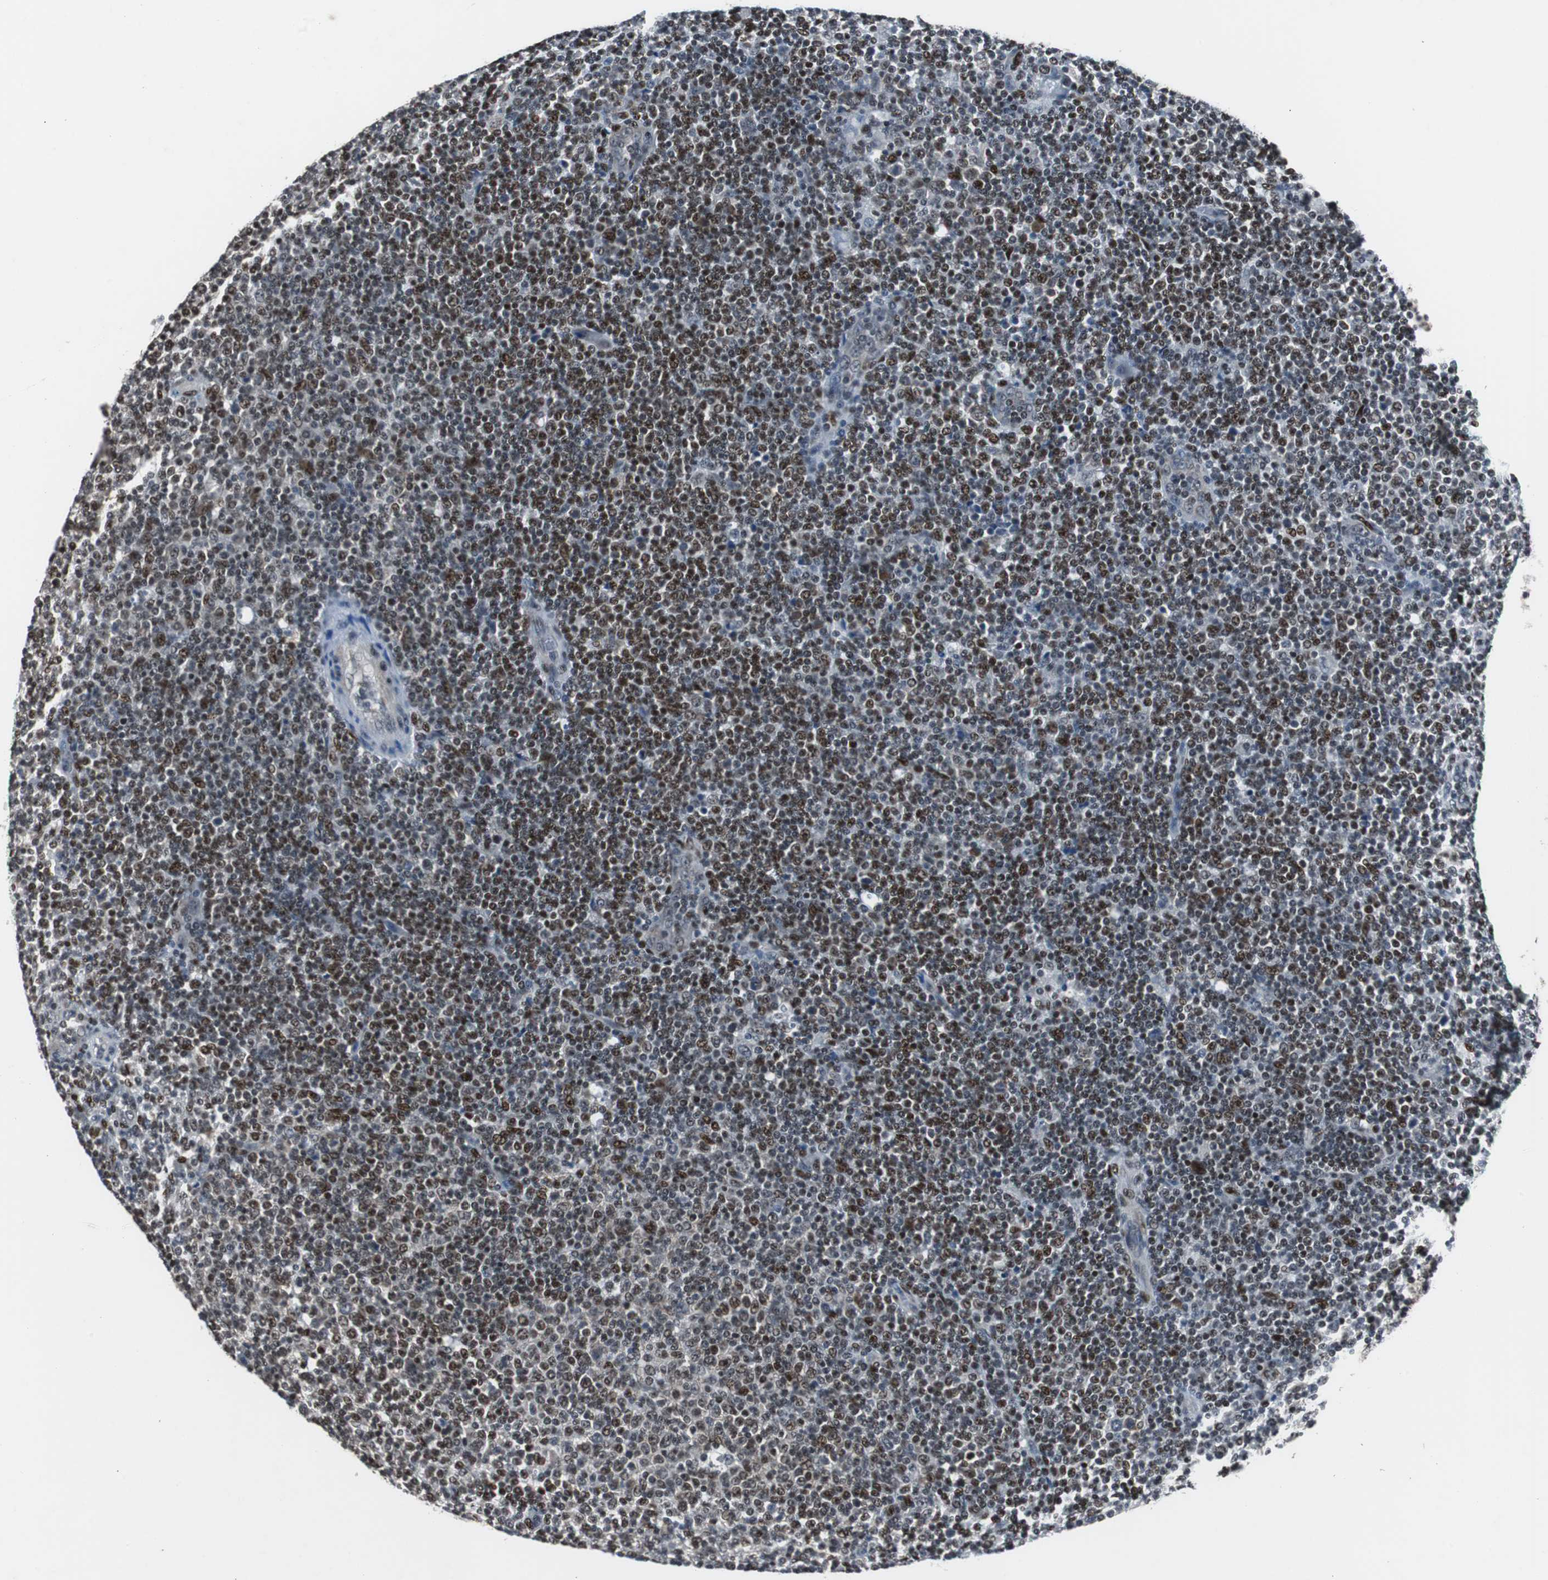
{"staining": {"intensity": "strong", "quantity": "25%-75%", "location": "nuclear"}, "tissue": "lymphoma", "cell_type": "Tumor cells", "image_type": "cancer", "snomed": [{"axis": "morphology", "description": "Malignant lymphoma, non-Hodgkin's type, Low grade"}, {"axis": "topography", "description": "Lymph node"}], "caption": "The histopathology image reveals immunohistochemical staining of malignant lymphoma, non-Hodgkin's type (low-grade). There is strong nuclear positivity is appreciated in about 25%-75% of tumor cells. (Stains: DAB in brown, nuclei in blue, Microscopy: brightfield microscopy at high magnification).", "gene": "ZHX2", "patient": {"sex": "male", "age": 70}}